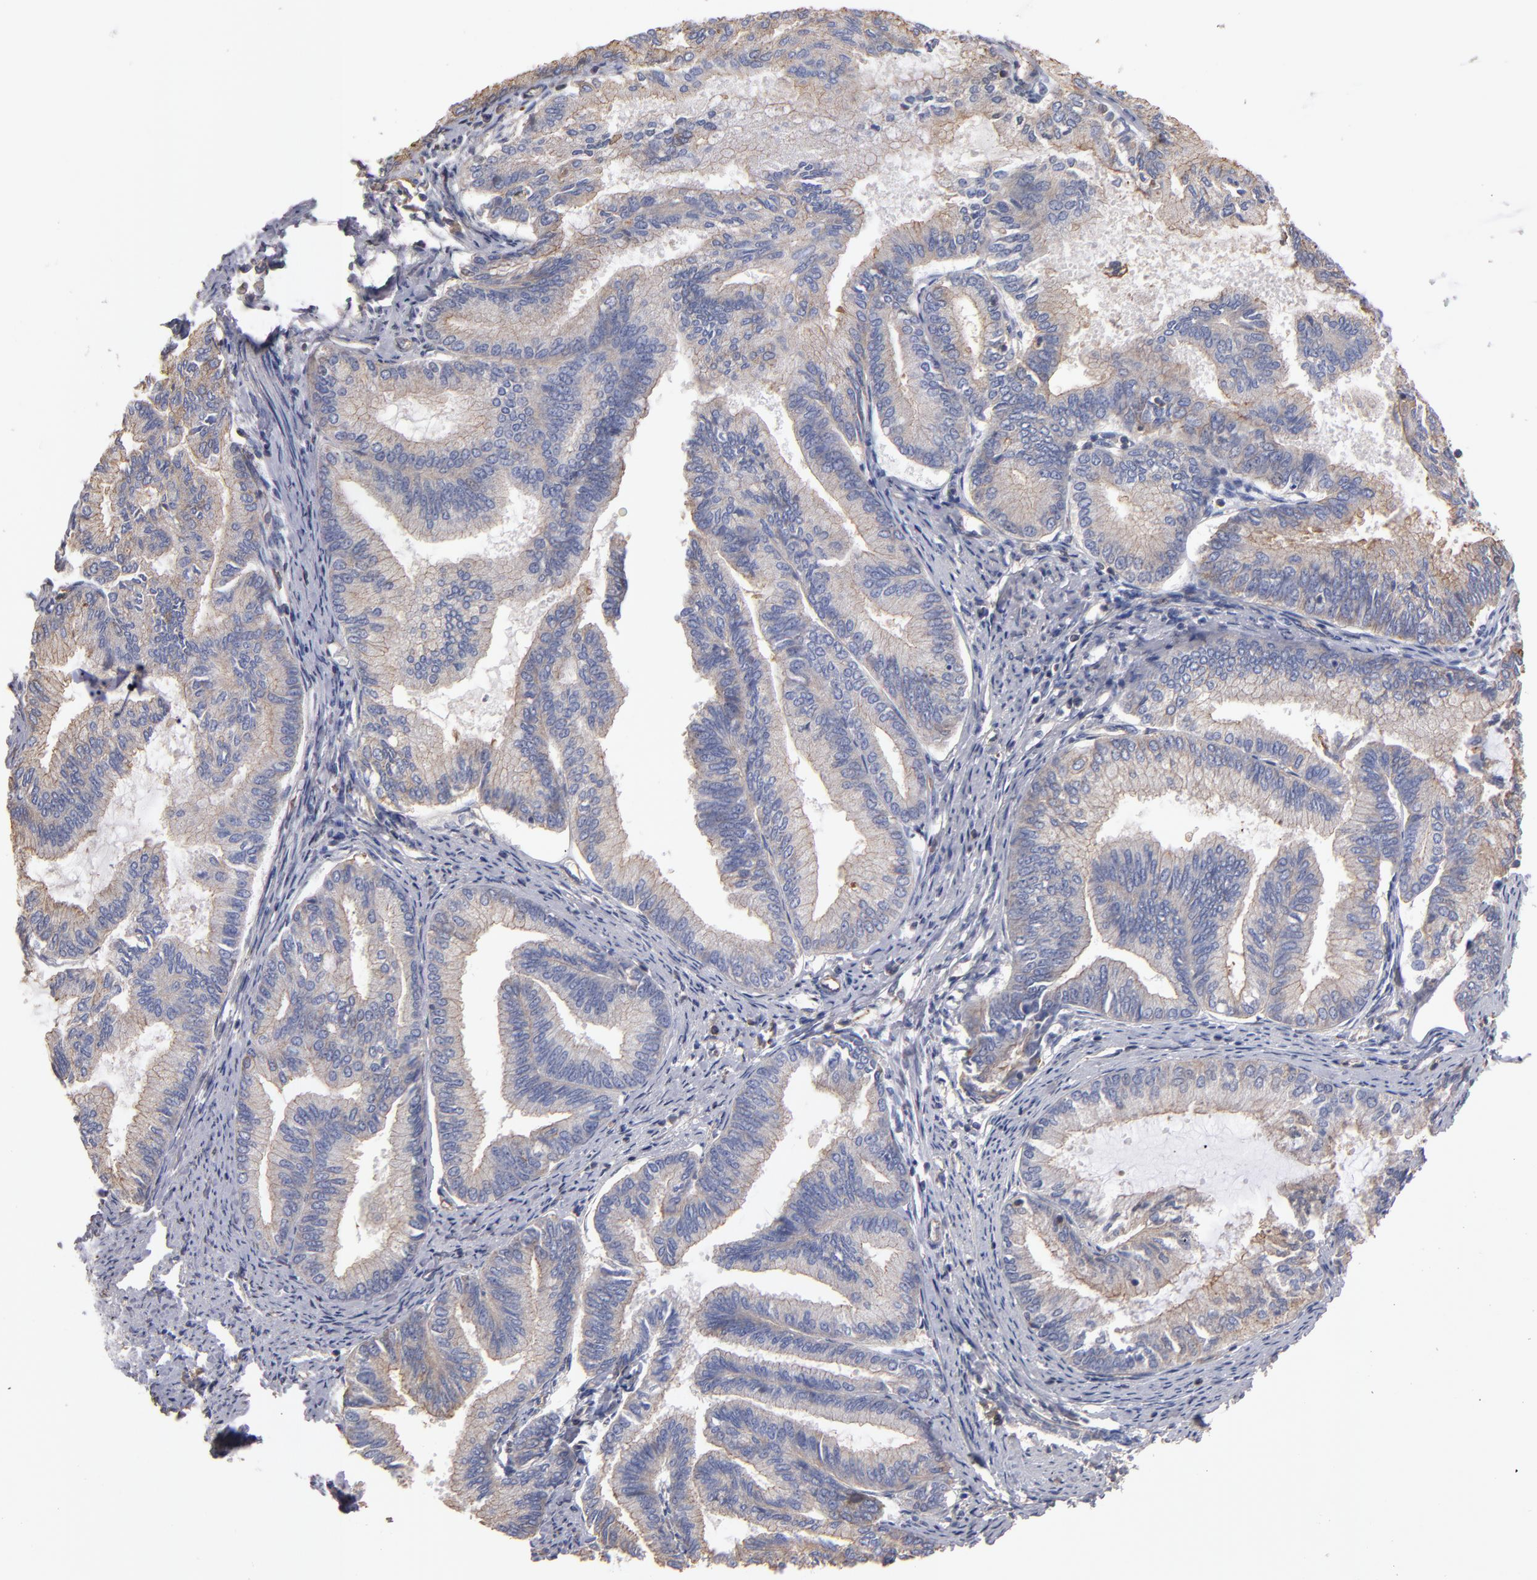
{"staining": {"intensity": "weak", "quantity": "25%-75%", "location": "cytoplasmic/membranous"}, "tissue": "endometrial cancer", "cell_type": "Tumor cells", "image_type": "cancer", "snomed": [{"axis": "morphology", "description": "Adenocarcinoma, NOS"}, {"axis": "topography", "description": "Endometrium"}], "caption": "Tumor cells display weak cytoplasmic/membranous positivity in about 25%-75% of cells in endometrial cancer. (brown staining indicates protein expression, while blue staining denotes nuclei).", "gene": "ESYT2", "patient": {"sex": "female", "age": 86}}